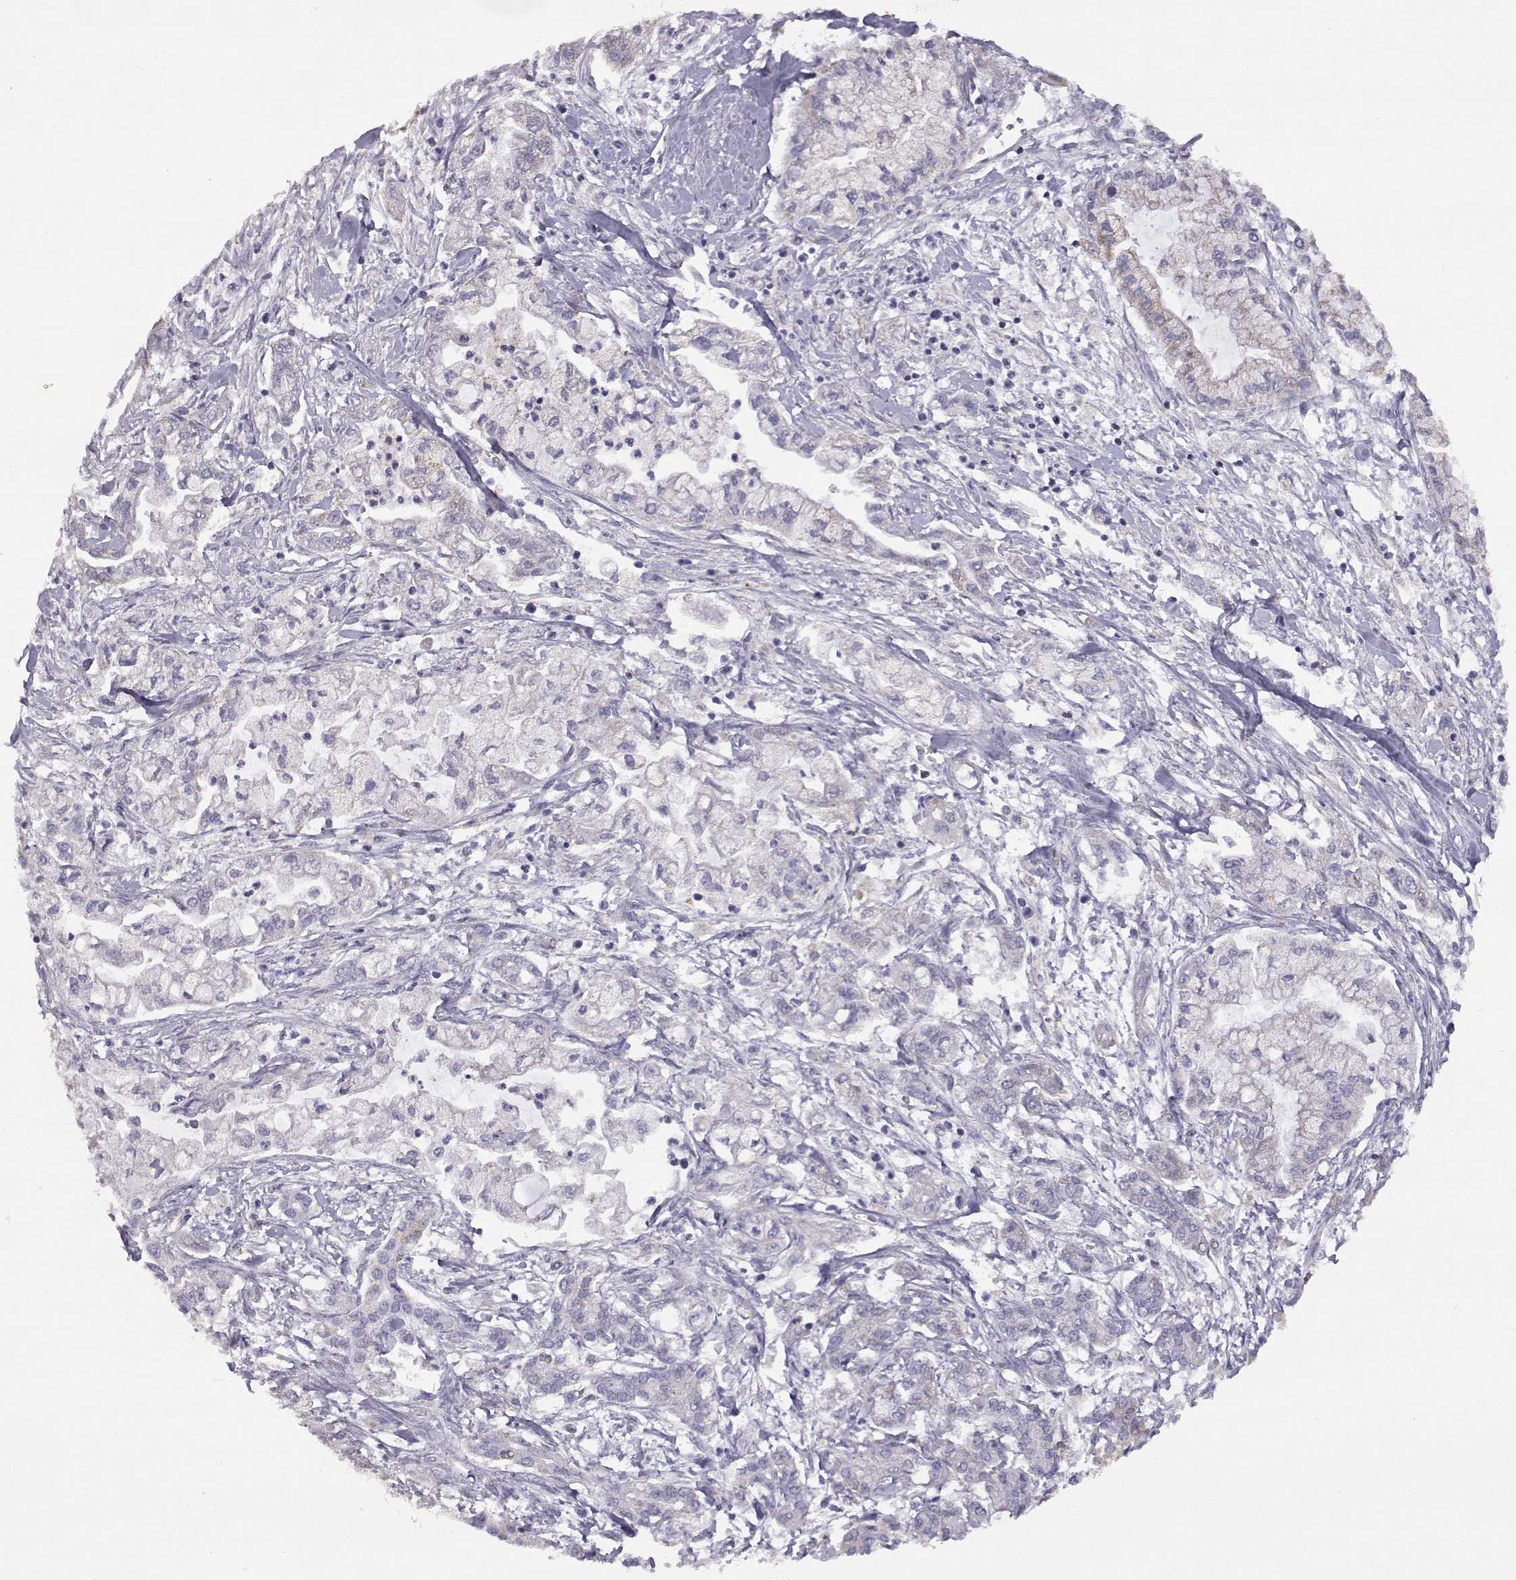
{"staining": {"intensity": "weak", "quantity": "<25%", "location": "cytoplasmic/membranous"}, "tissue": "pancreatic cancer", "cell_type": "Tumor cells", "image_type": "cancer", "snomed": [{"axis": "morphology", "description": "Adenocarcinoma, NOS"}, {"axis": "topography", "description": "Pancreas"}], "caption": "Immunohistochemistry of pancreatic cancer (adenocarcinoma) shows no expression in tumor cells.", "gene": "DDC", "patient": {"sex": "male", "age": 54}}